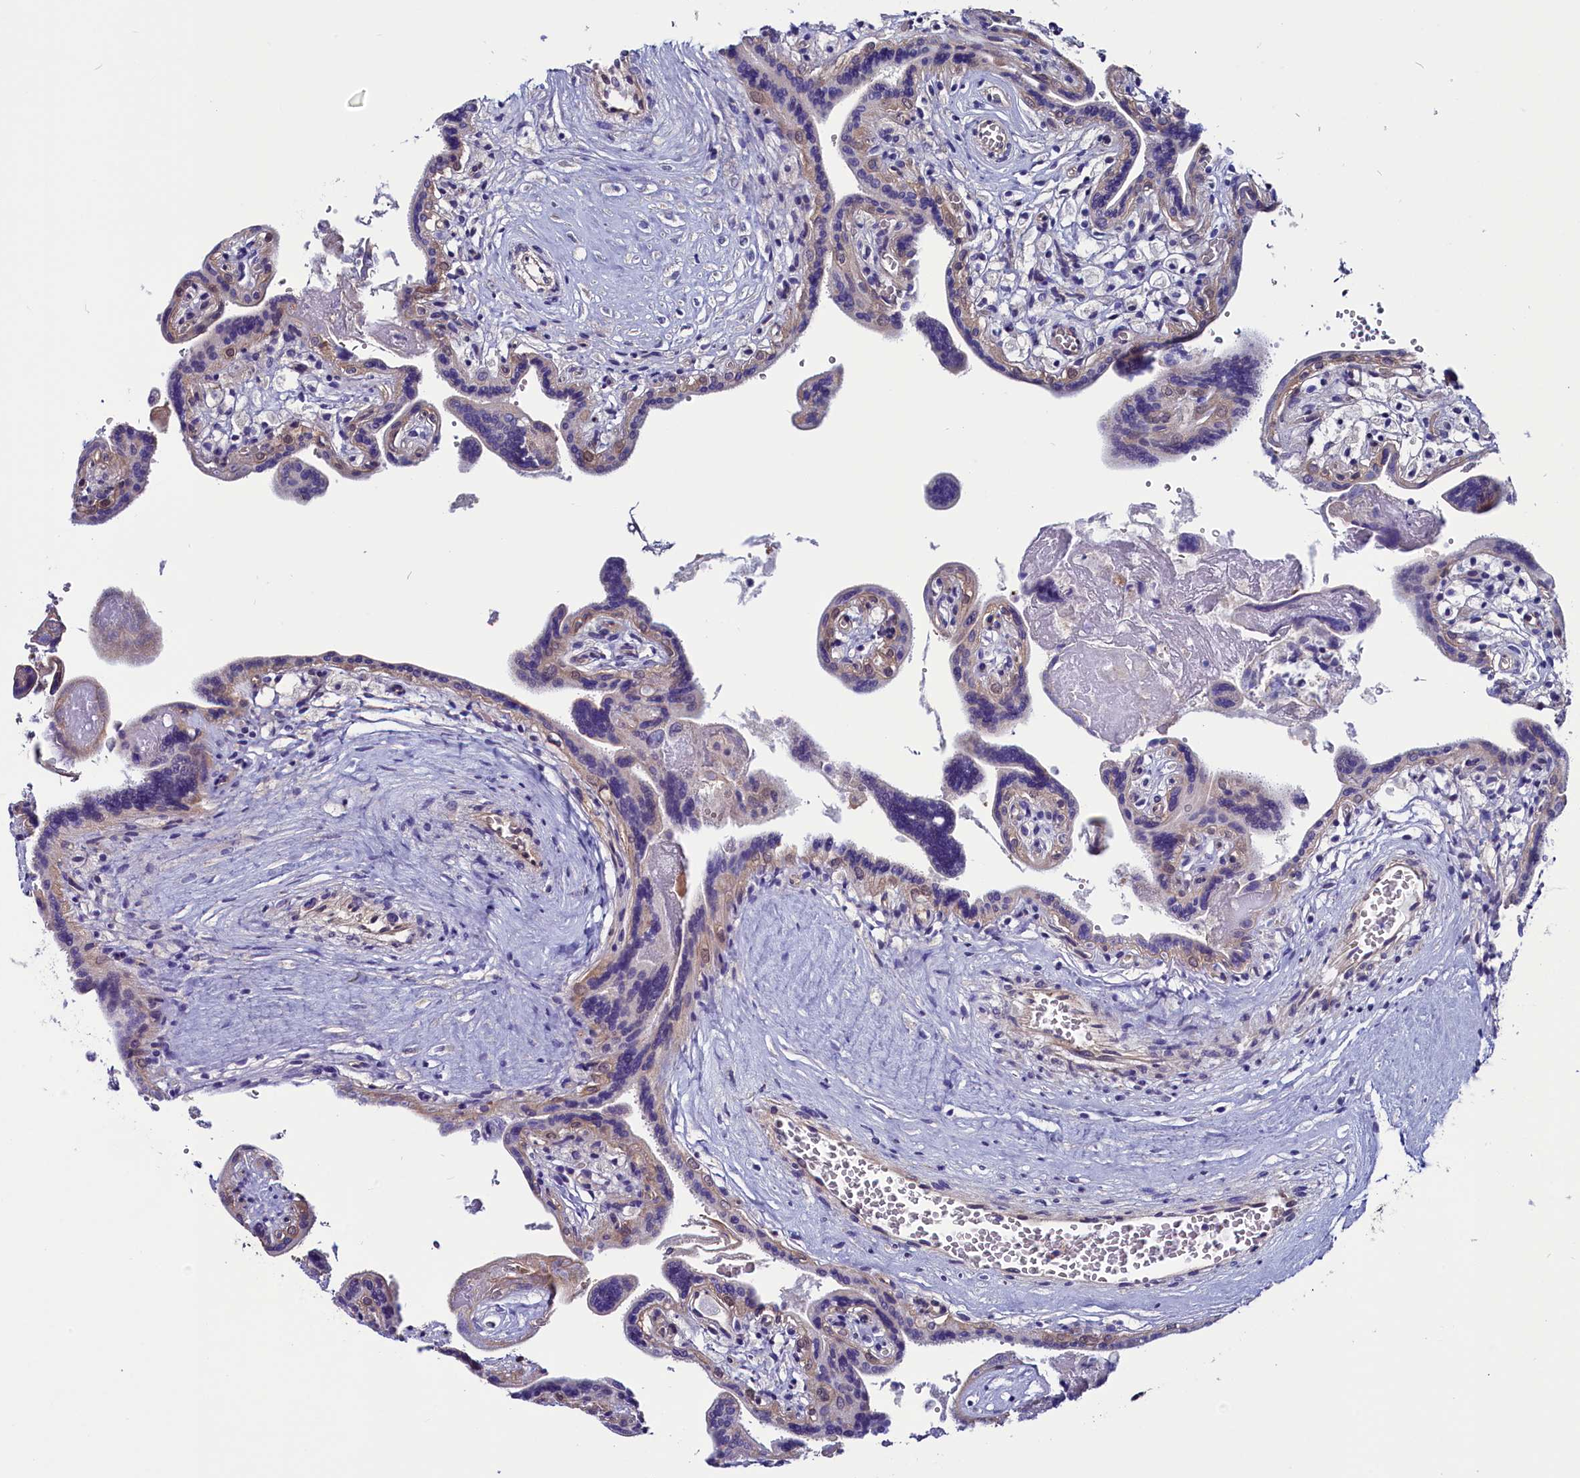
{"staining": {"intensity": "weak", "quantity": "25%-75%", "location": "cytoplasmic/membranous"}, "tissue": "placenta", "cell_type": "Trophoblastic cells", "image_type": "normal", "snomed": [{"axis": "morphology", "description": "Normal tissue, NOS"}, {"axis": "topography", "description": "Placenta"}], "caption": "Placenta stained with a brown dye displays weak cytoplasmic/membranous positive staining in about 25%-75% of trophoblastic cells.", "gene": "CIAPIN1", "patient": {"sex": "female", "age": 37}}